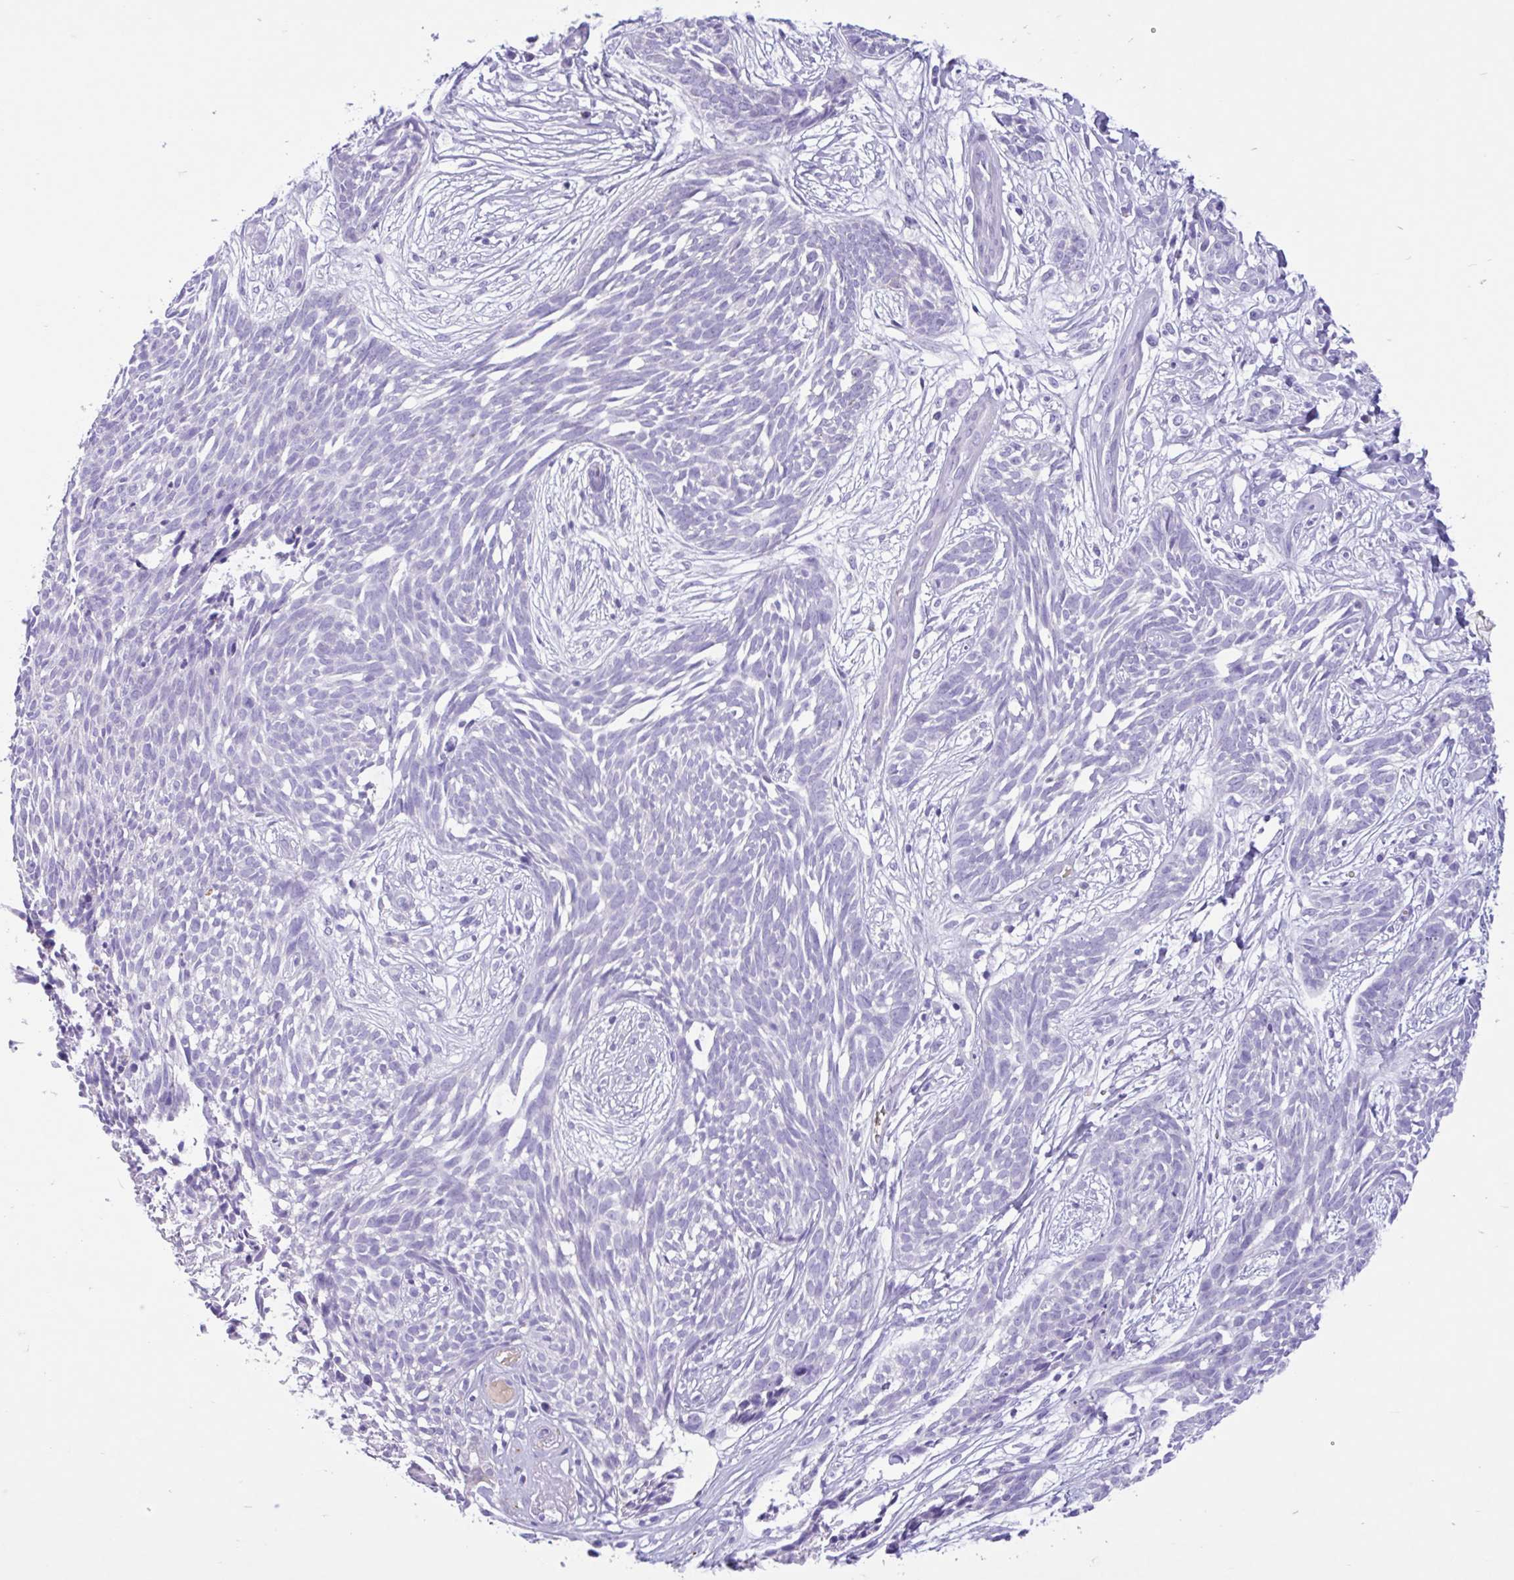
{"staining": {"intensity": "negative", "quantity": "none", "location": "none"}, "tissue": "skin cancer", "cell_type": "Tumor cells", "image_type": "cancer", "snomed": [{"axis": "morphology", "description": "Basal cell carcinoma"}, {"axis": "topography", "description": "Skin"}, {"axis": "topography", "description": "Skin, foot"}], "caption": "DAB (3,3'-diaminobenzidine) immunohistochemical staining of skin basal cell carcinoma reveals no significant positivity in tumor cells.", "gene": "TMEM79", "patient": {"sex": "female", "age": 86}}